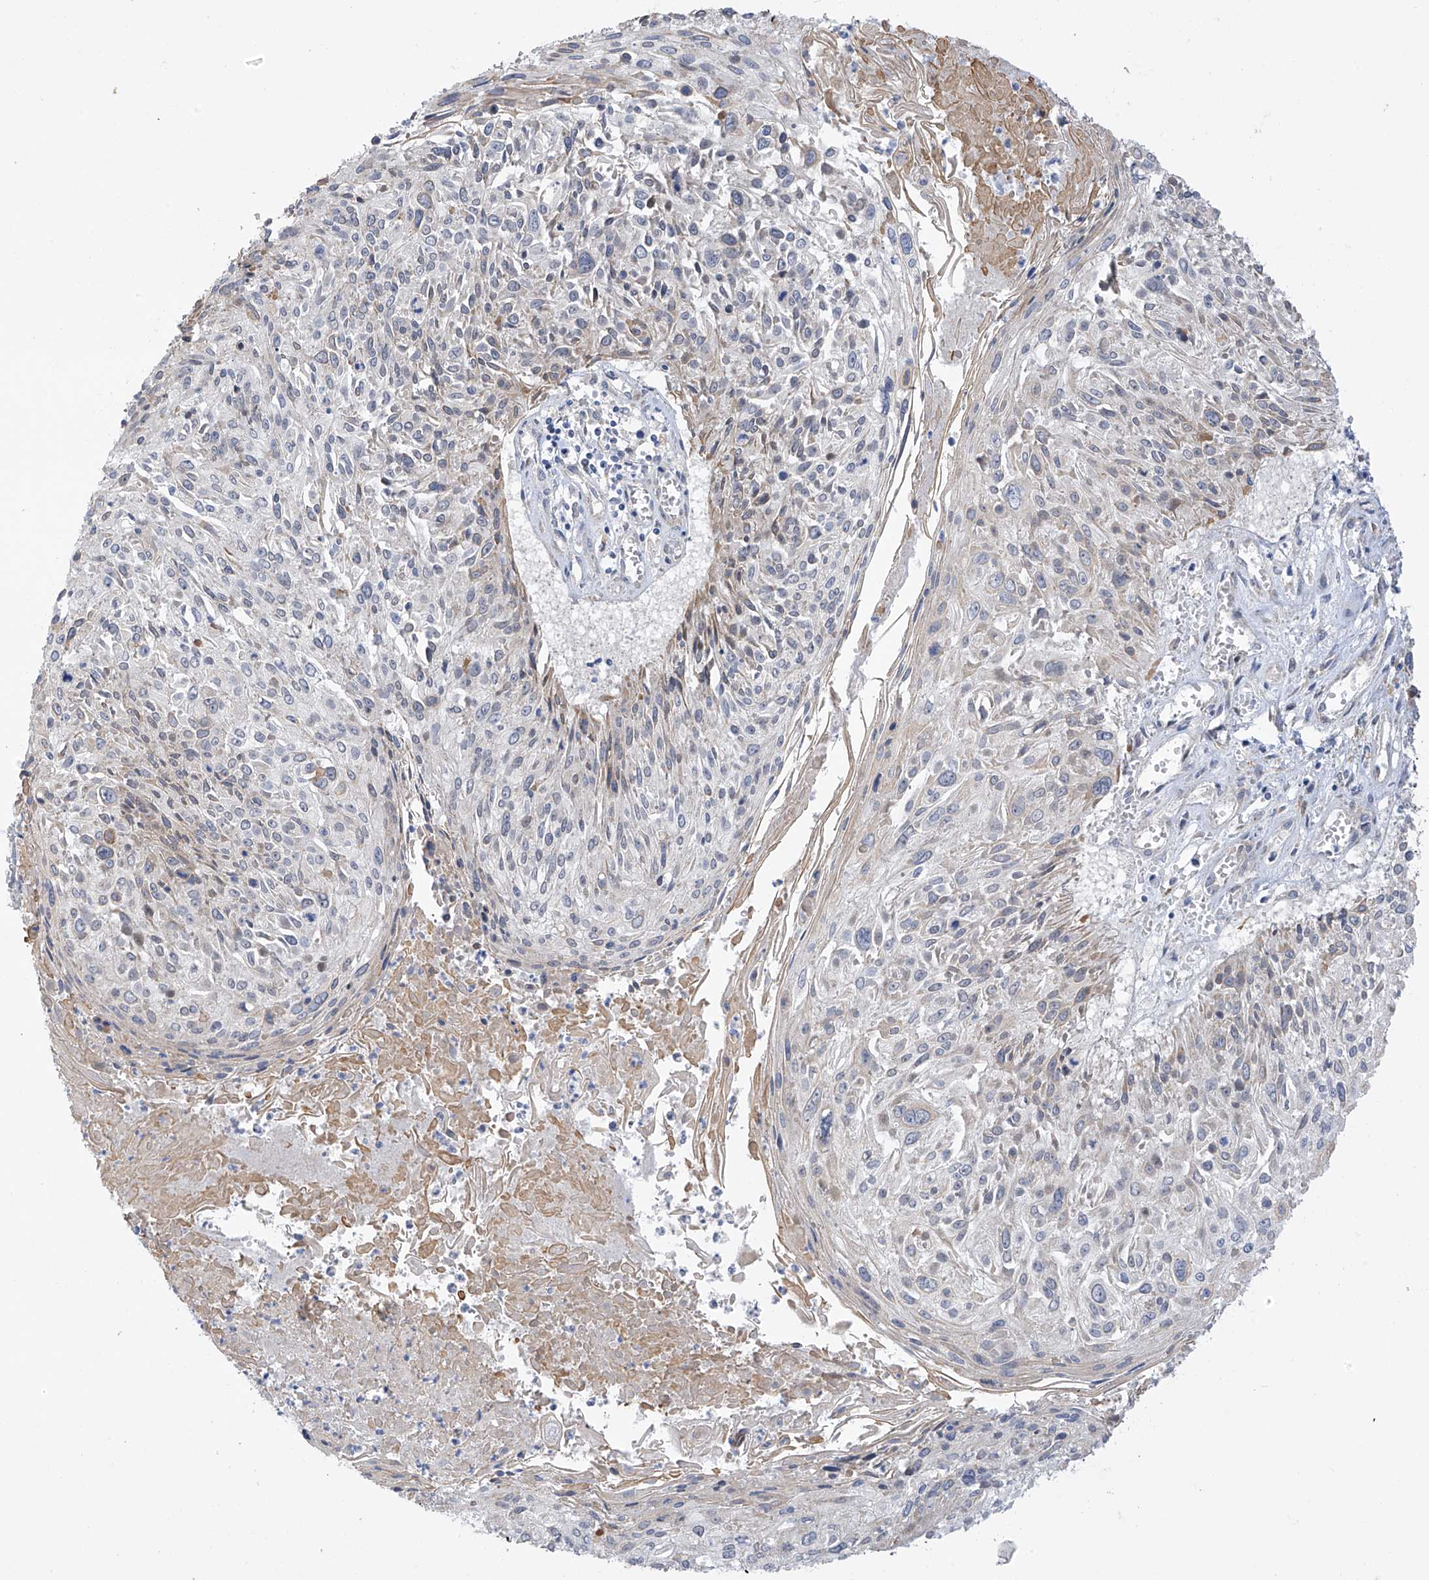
{"staining": {"intensity": "negative", "quantity": "none", "location": "none"}, "tissue": "cervical cancer", "cell_type": "Tumor cells", "image_type": "cancer", "snomed": [{"axis": "morphology", "description": "Squamous cell carcinoma, NOS"}, {"axis": "topography", "description": "Cervix"}], "caption": "This is a micrograph of immunohistochemistry staining of cervical squamous cell carcinoma, which shows no positivity in tumor cells. Nuclei are stained in blue.", "gene": "ZNF641", "patient": {"sex": "female", "age": 51}}